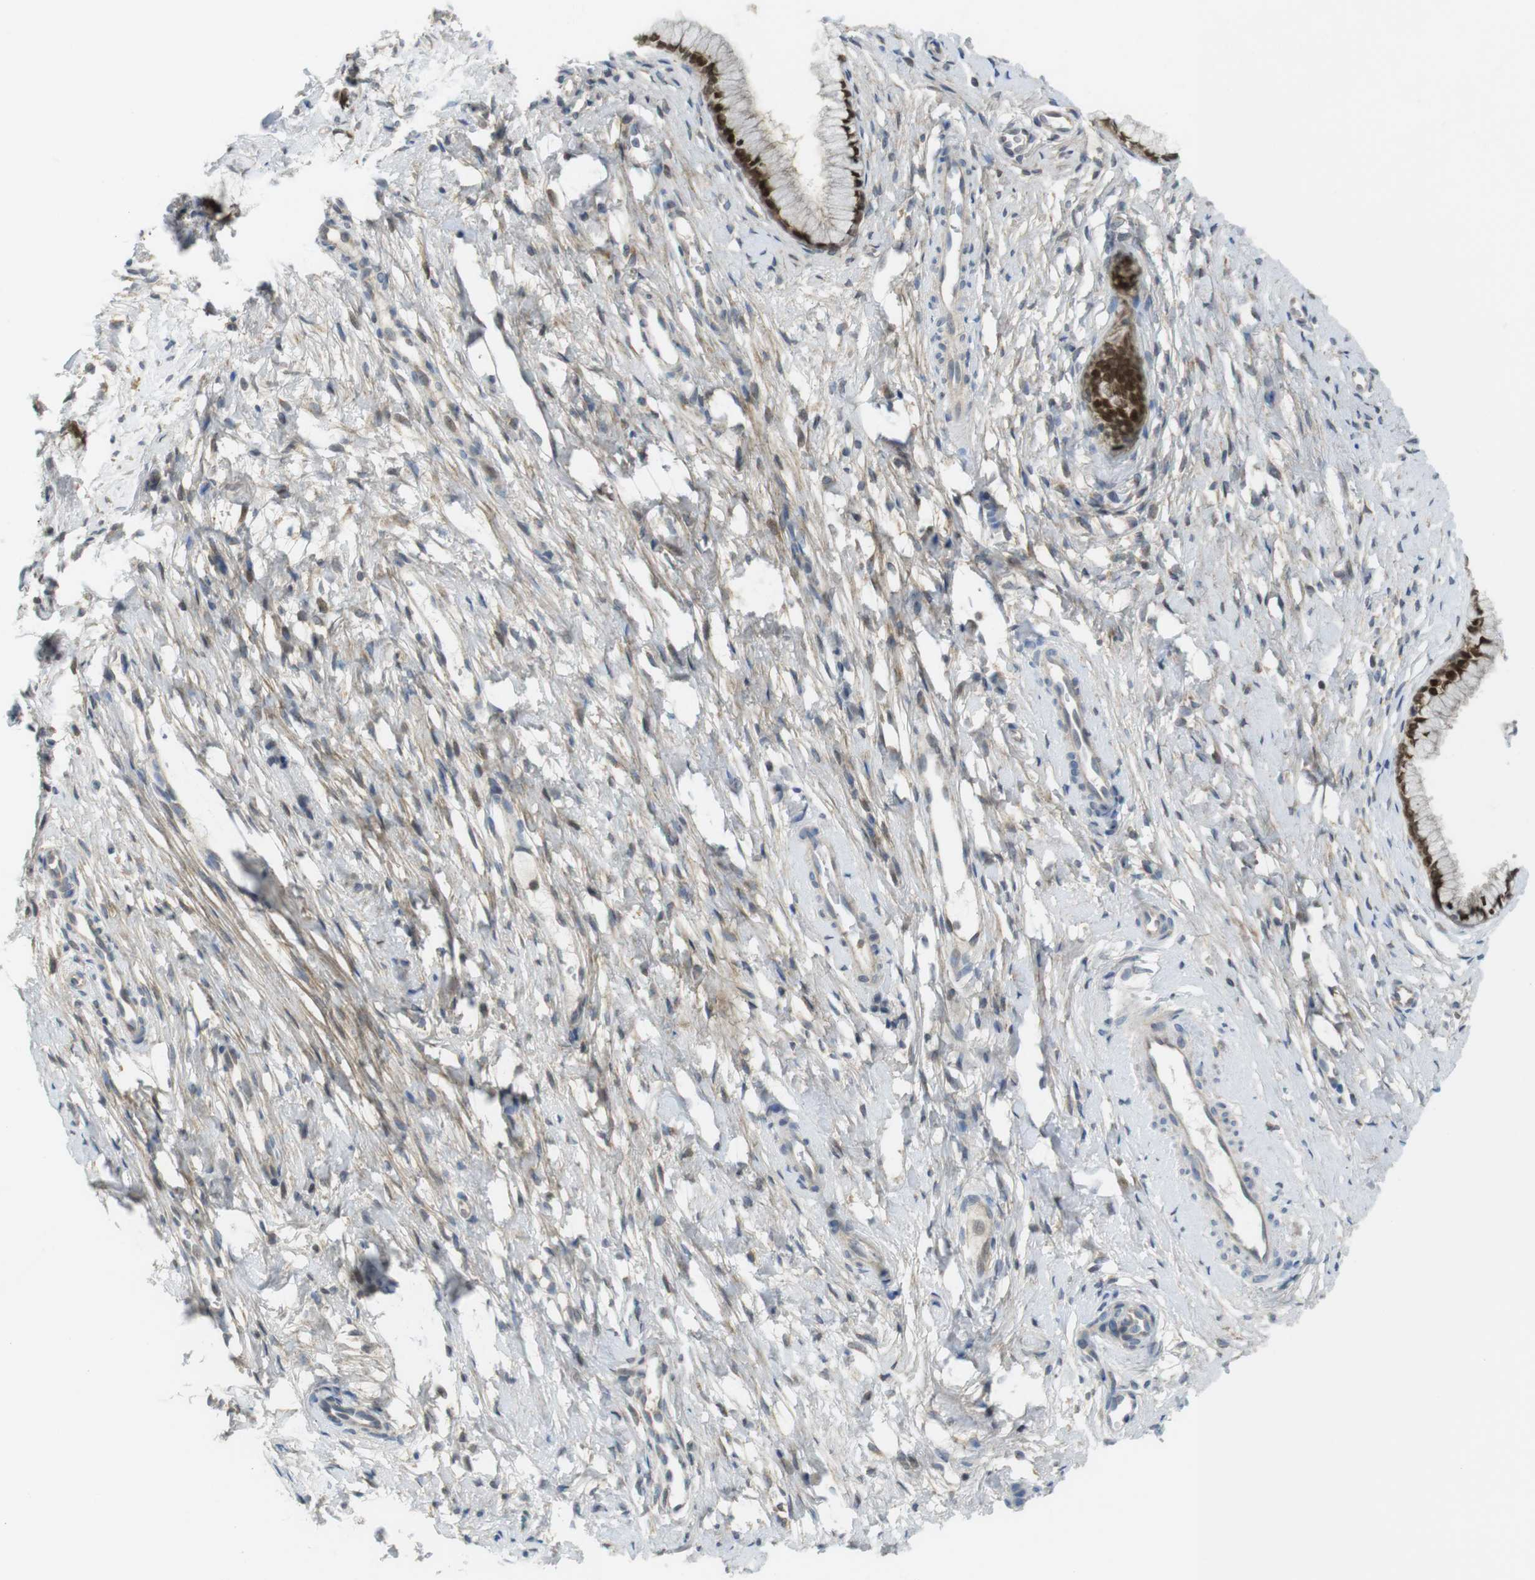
{"staining": {"intensity": "strong", "quantity": ">75%", "location": "nuclear"}, "tissue": "cervix", "cell_type": "Glandular cells", "image_type": "normal", "snomed": [{"axis": "morphology", "description": "Normal tissue, NOS"}, {"axis": "topography", "description": "Cervix"}], "caption": "Immunohistochemistry (IHC) staining of unremarkable cervix, which exhibits high levels of strong nuclear expression in approximately >75% of glandular cells indicating strong nuclear protein staining. The staining was performed using DAB (3,3'-diaminobenzidine) (brown) for protein detection and nuclei were counterstained in hematoxylin (blue).", "gene": "RCC1", "patient": {"sex": "female", "age": 65}}